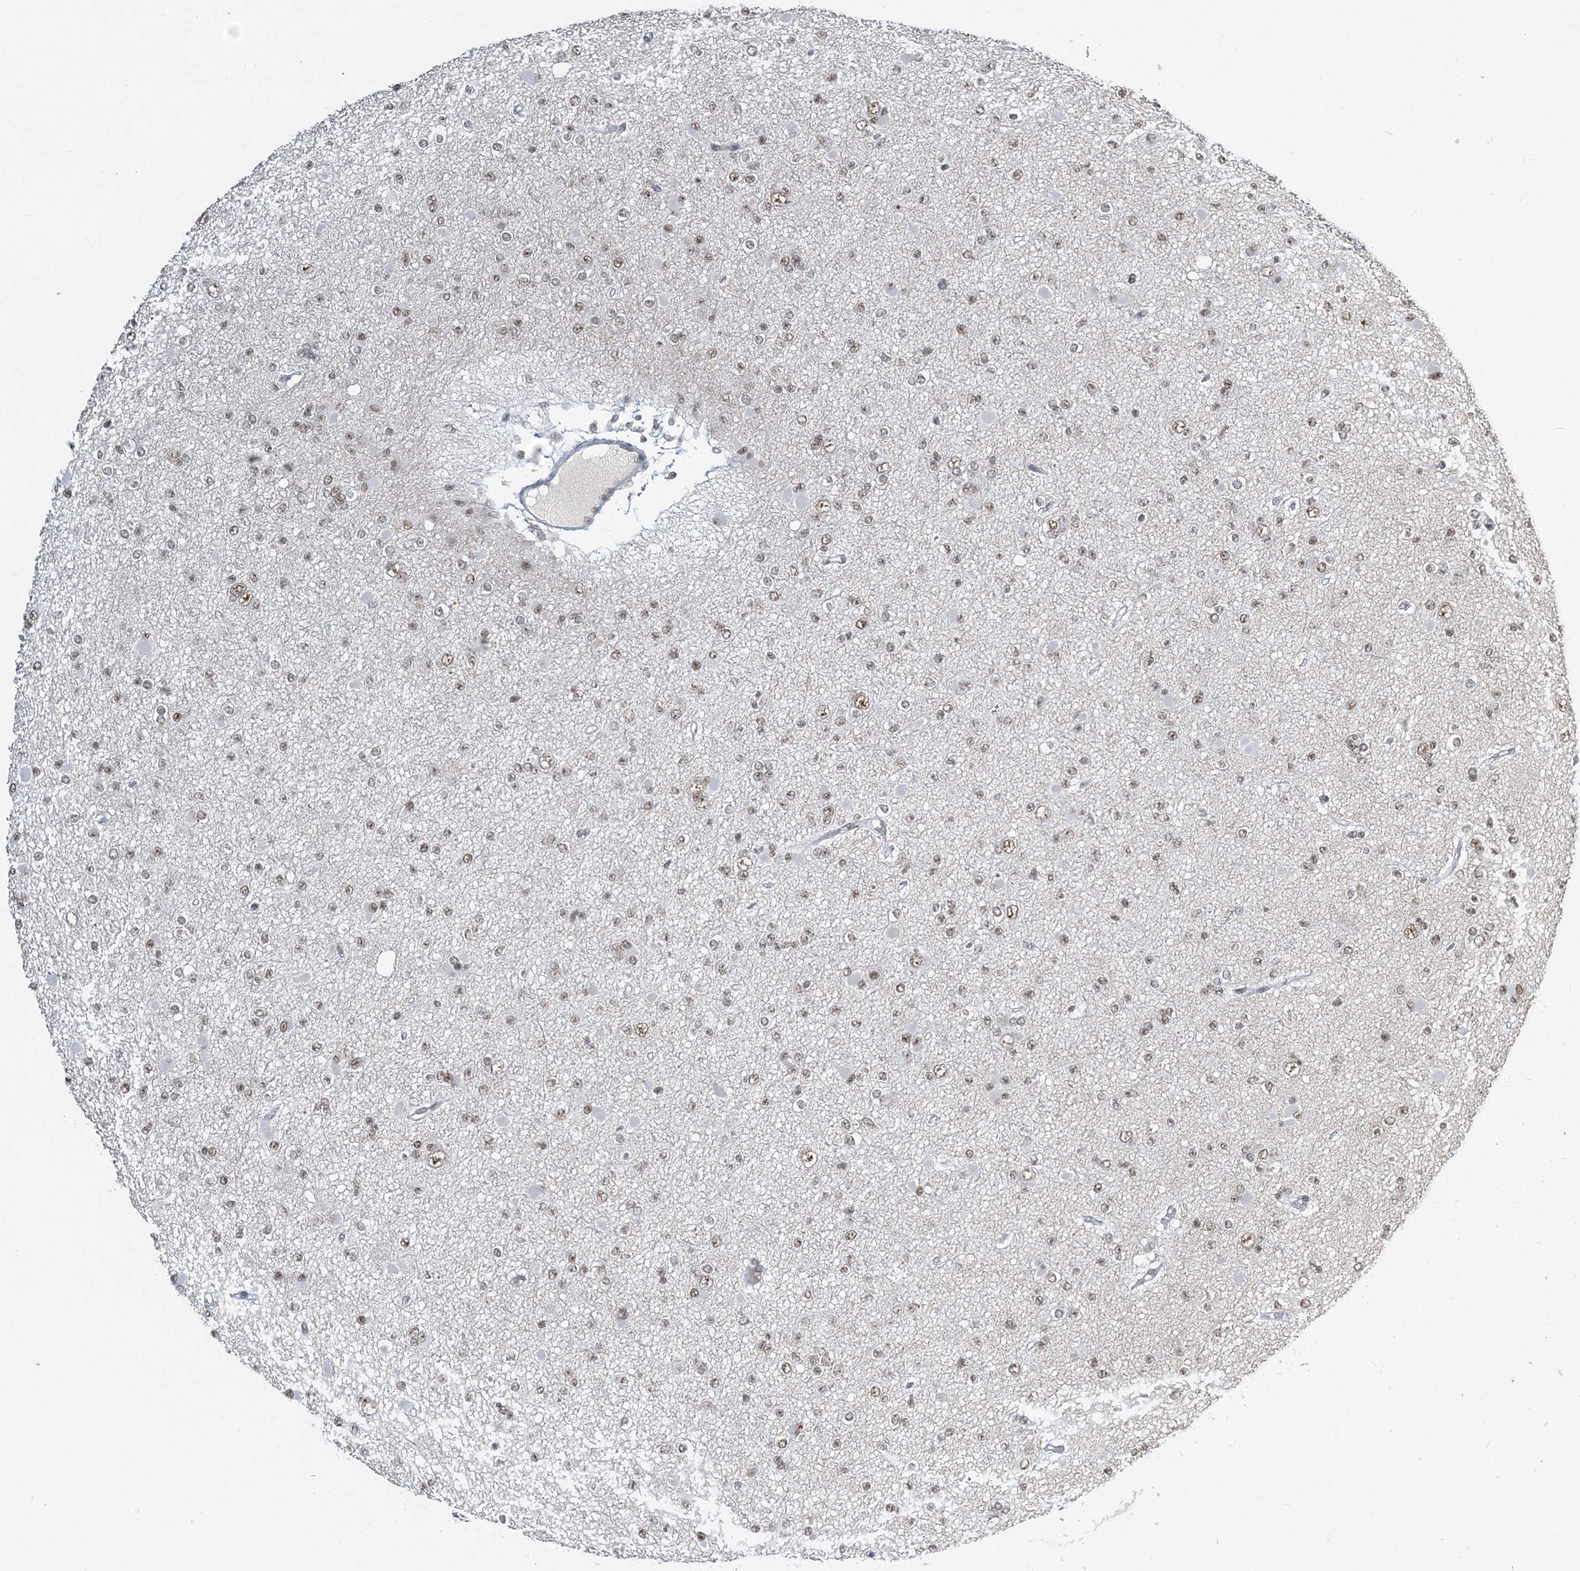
{"staining": {"intensity": "moderate", "quantity": ">75%", "location": "nuclear"}, "tissue": "glioma", "cell_type": "Tumor cells", "image_type": "cancer", "snomed": [{"axis": "morphology", "description": "Glioma, malignant, Low grade"}, {"axis": "topography", "description": "Brain"}], "caption": "Low-grade glioma (malignant) stained with a brown dye demonstrates moderate nuclear positive expression in approximately >75% of tumor cells.", "gene": "PLRG1", "patient": {"sex": "female", "age": 22}}